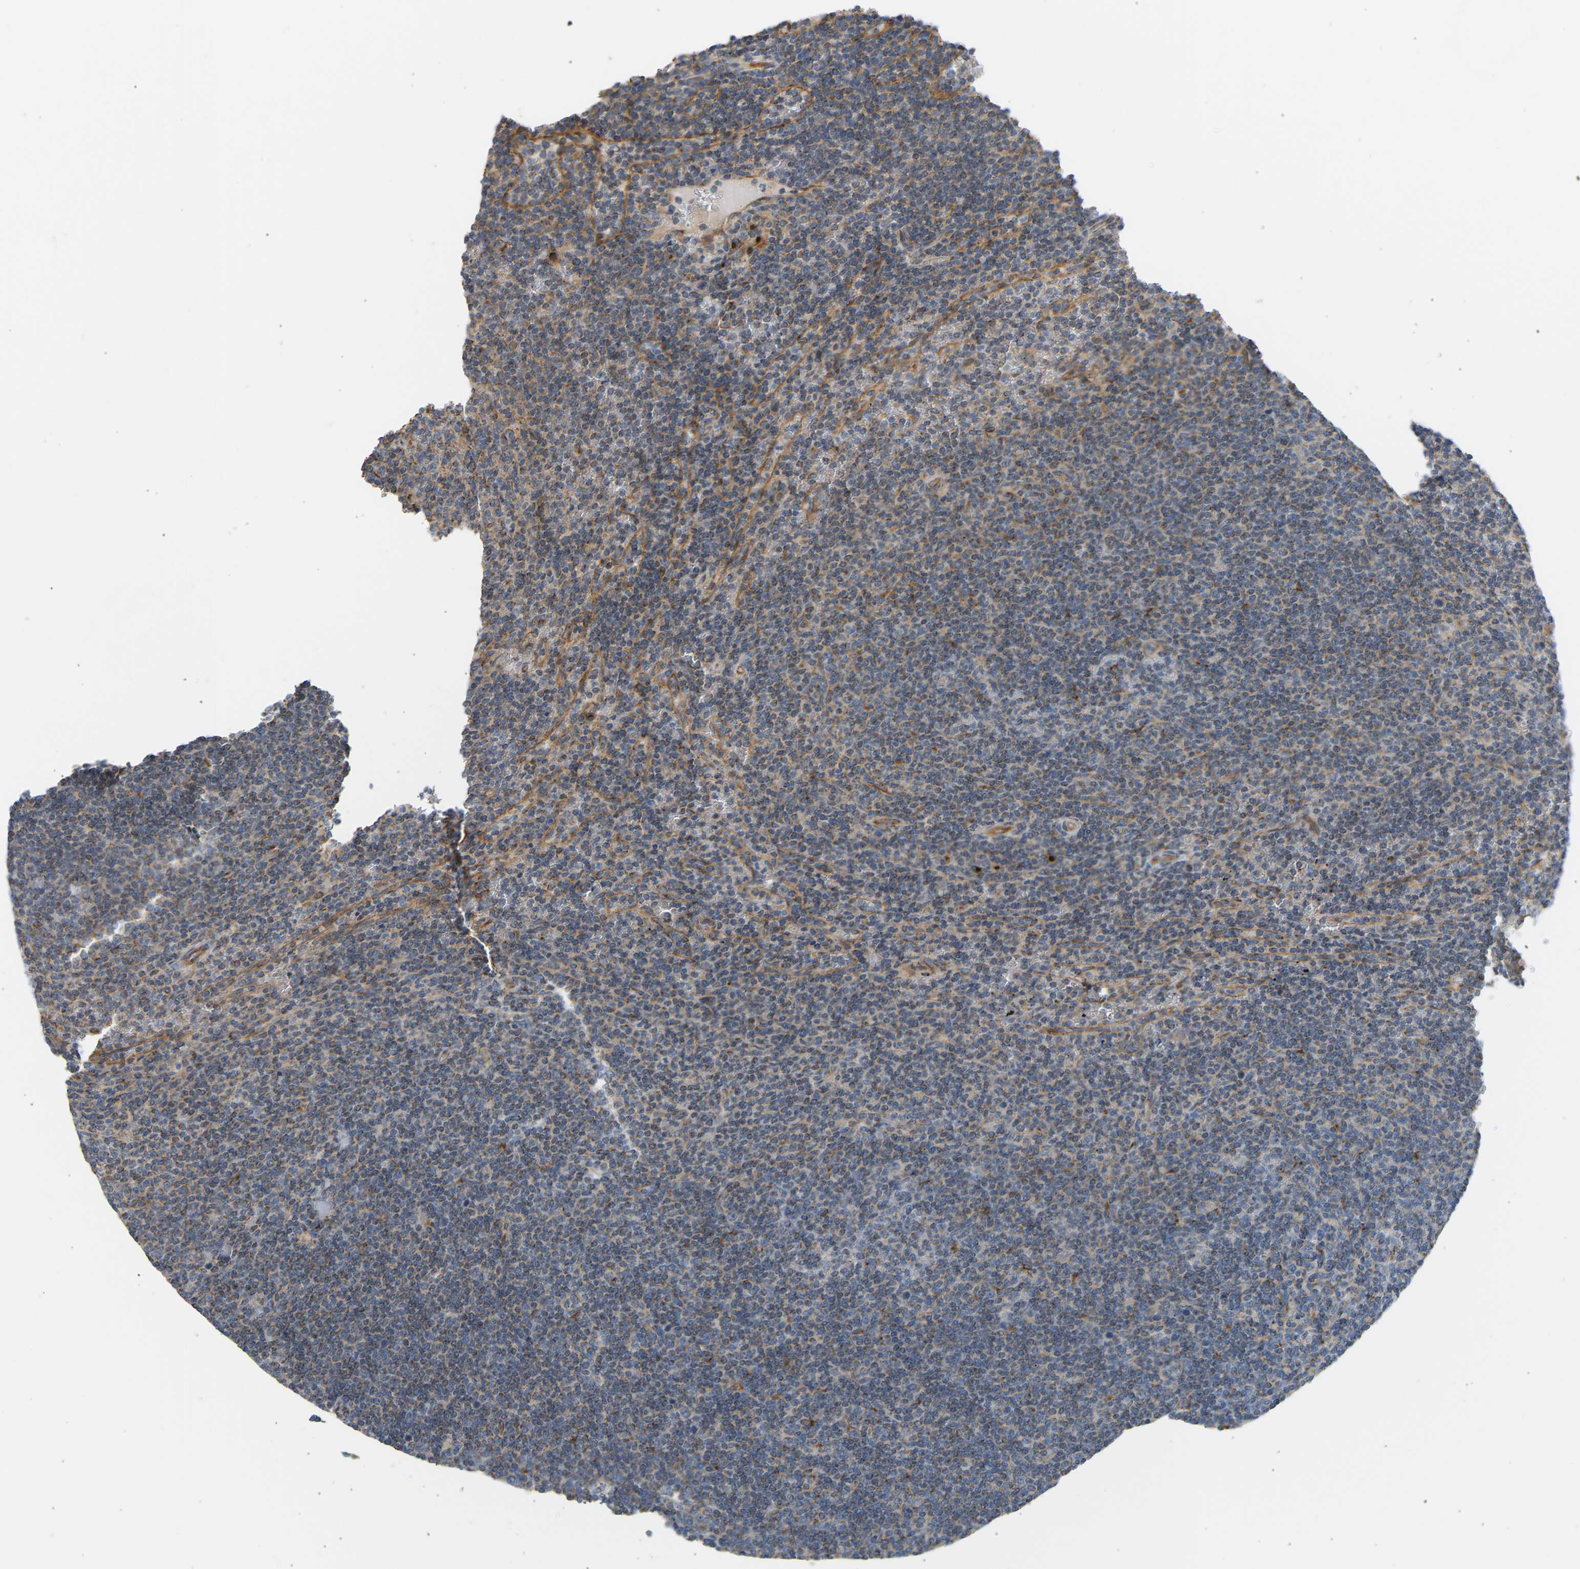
{"staining": {"intensity": "negative", "quantity": "none", "location": "none"}, "tissue": "lymphoma", "cell_type": "Tumor cells", "image_type": "cancer", "snomed": [{"axis": "morphology", "description": "Malignant lymphoma, non-Hodgkin's type, Low grade"}, {"axis": "topography", "description": "Spleen"}], "caption": "Micrograph shows no significant protein positivity in tumor cells of low-grade malignant lymphoma, non-Hodgkin's type.", "gene": "YIPF2", "patient": {"sex": "female", "age": 50}}